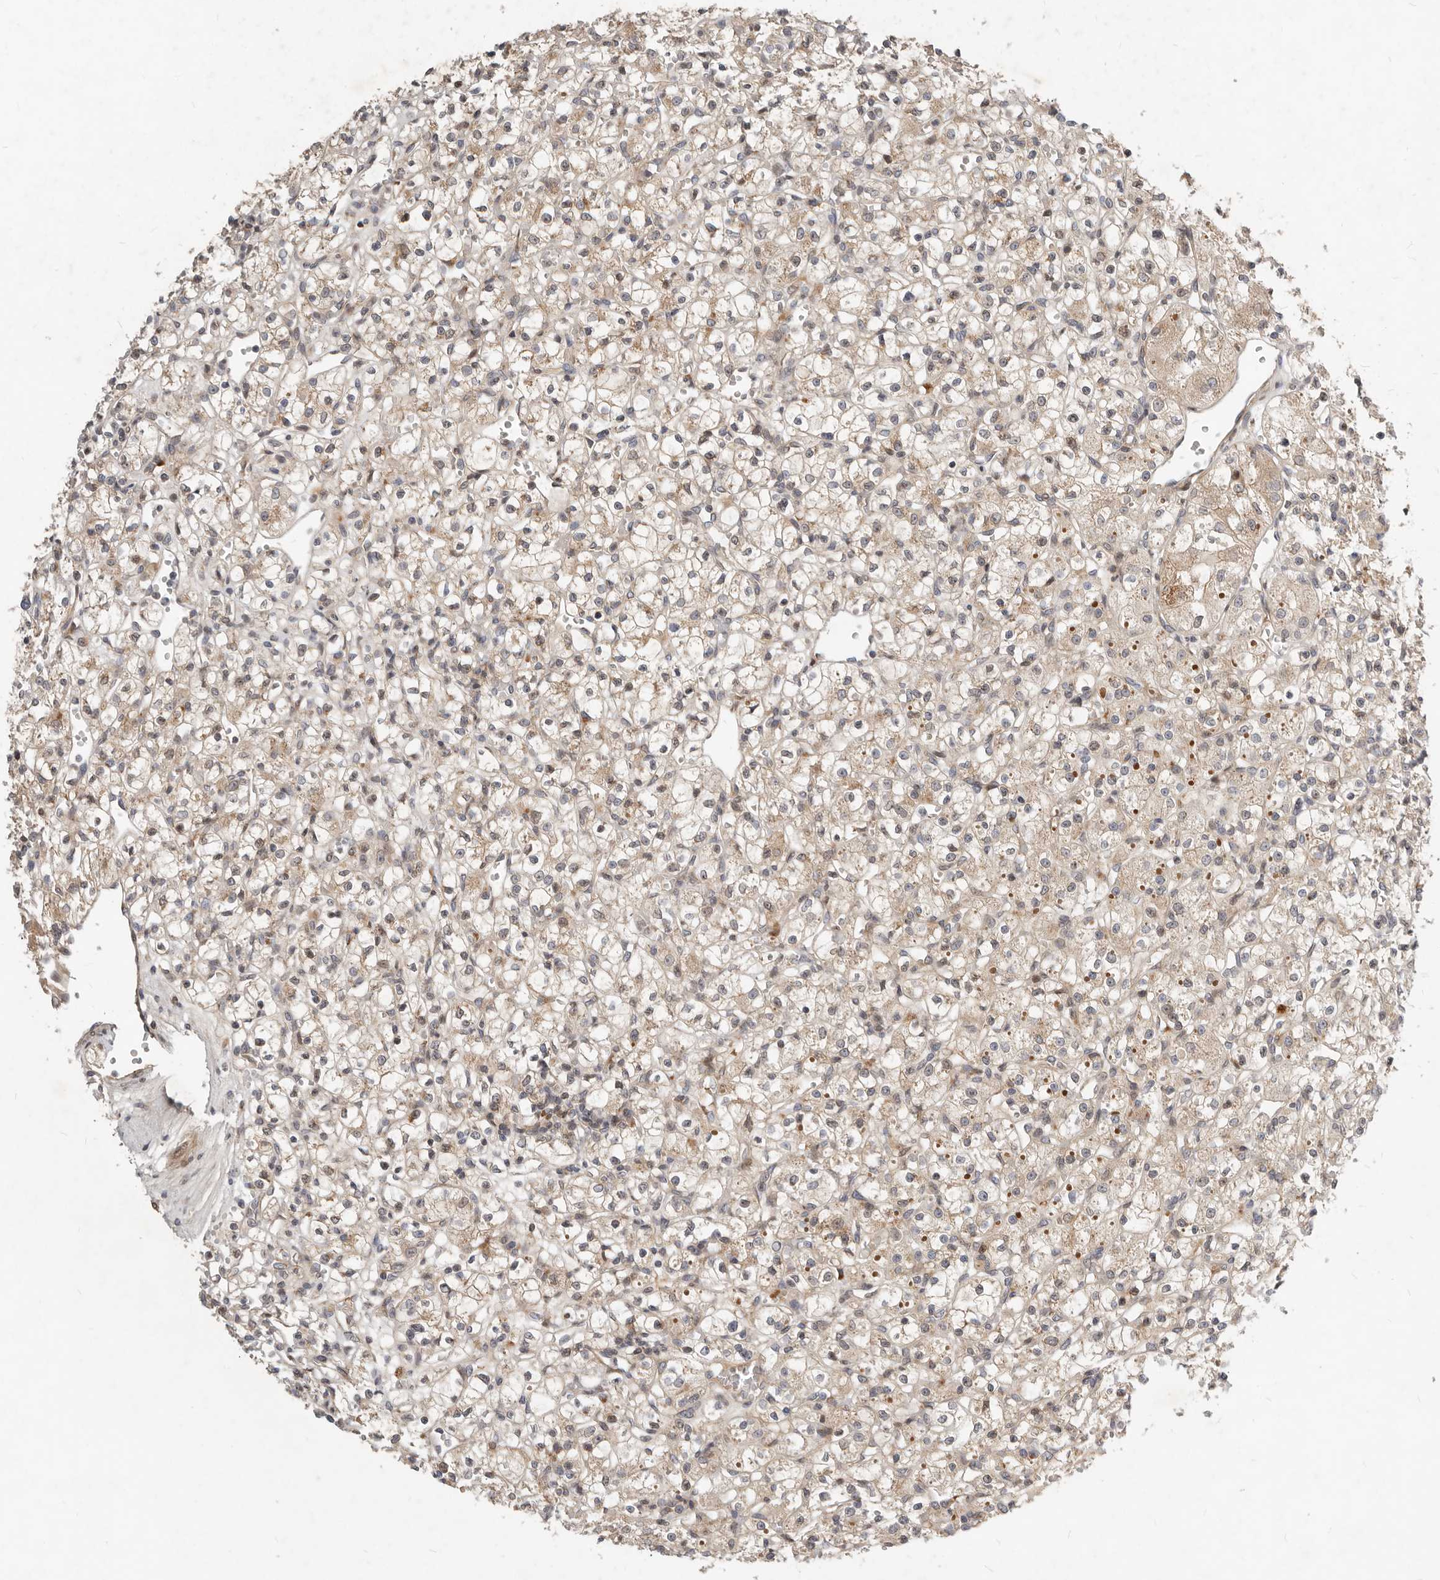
{"staining": {"intensity": "weak", "quantity": ">75%", "location": "cytoplasmic/membranous"}, "tissue": "renal cancer", "cell_type": "Tumor cells", "image_type": "cancer", "snomed": [{"axis": "morphology", "description": "Adenocarcinoma, NOS"}, {"axis": "topography", "description": "Kidney"}], "caption": "A high-resolution image shows immunohistochemistry (IHC) staining of renal adenocarcinoma, which exhibits weak cytoplasmic/membranous positivity in approximately >75% of tumor cells.", "gene": "NPY4R", "patient": {"sex": "female", "age": 59}}